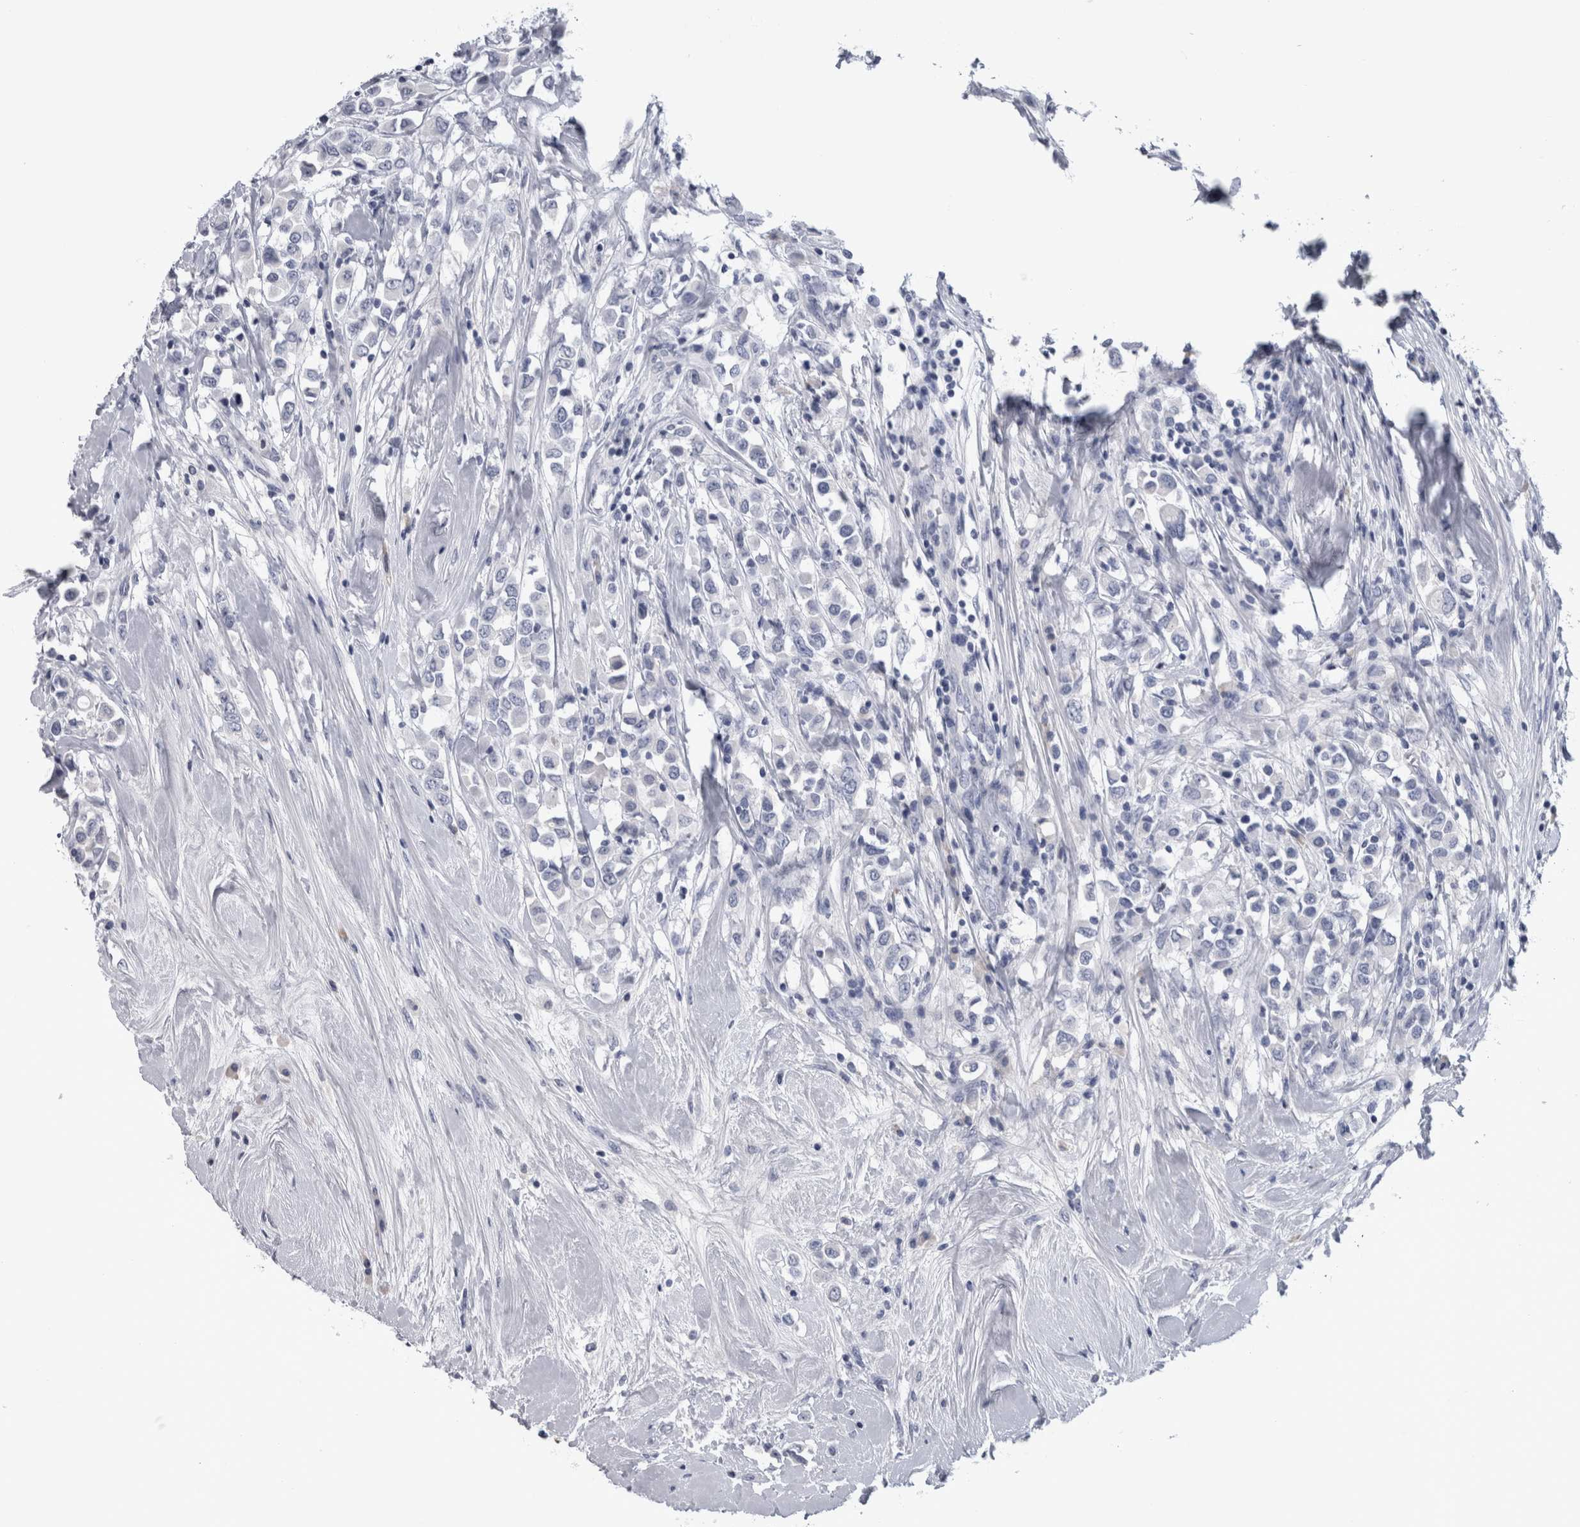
{"staining": {"intensity": "negative", "quantity": "none", "location": "none"}, "tissue": "breast cancer", "cell_type": "Tumor cells", "image_type": "cancer", "snomed": [{"axis": "morphology", "description": "Duct carcinoma"}, {"axis": "topography", "description": "Breast"}], "caption": "The histopathology image demonstrates no staining of tumor cells in breast cancer (intraductal carcinoma). Nuclei are stained in blue.", "gene": "PAX5", "patient": {"sex": "female", "age": 61}}